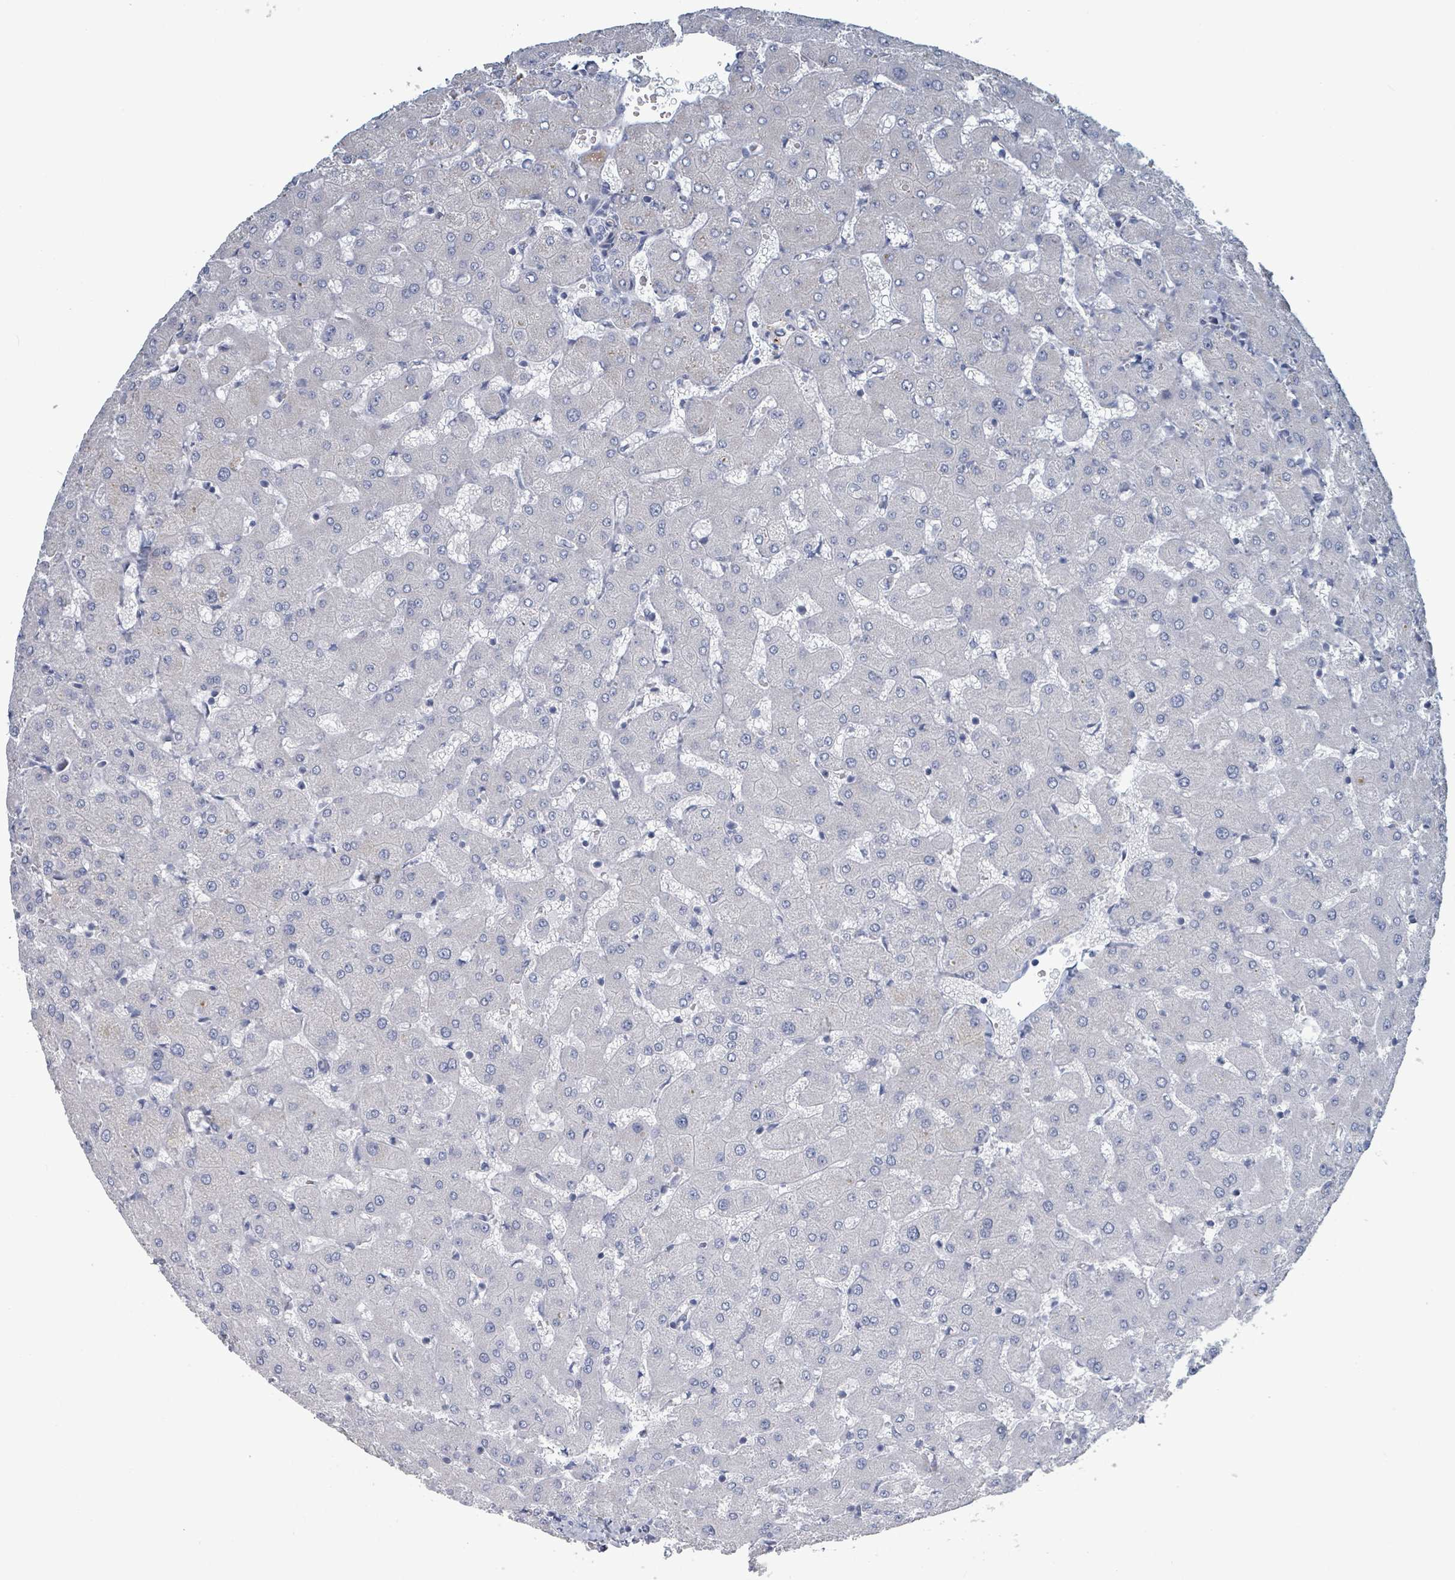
{"staining": {"intensity": "negative", "quantity": "none", "location": "none"}, "tissue": "liver", "cell_type": "Cholangiocytes", "image_type": "normal", "snomed": [{"axis": "morphology", "description": "Normal tissue, NOS"}, {"axis": "topography", "description": "Liver"}], "caption": "The histopathology image exhibits no significant staining in cholangiocytes of liver. (DAB (3,3'-diaminobenzidine) IHC, high magnification).", "gene": "RAB33B", "patient": {"sex": "female", "age": 63}}